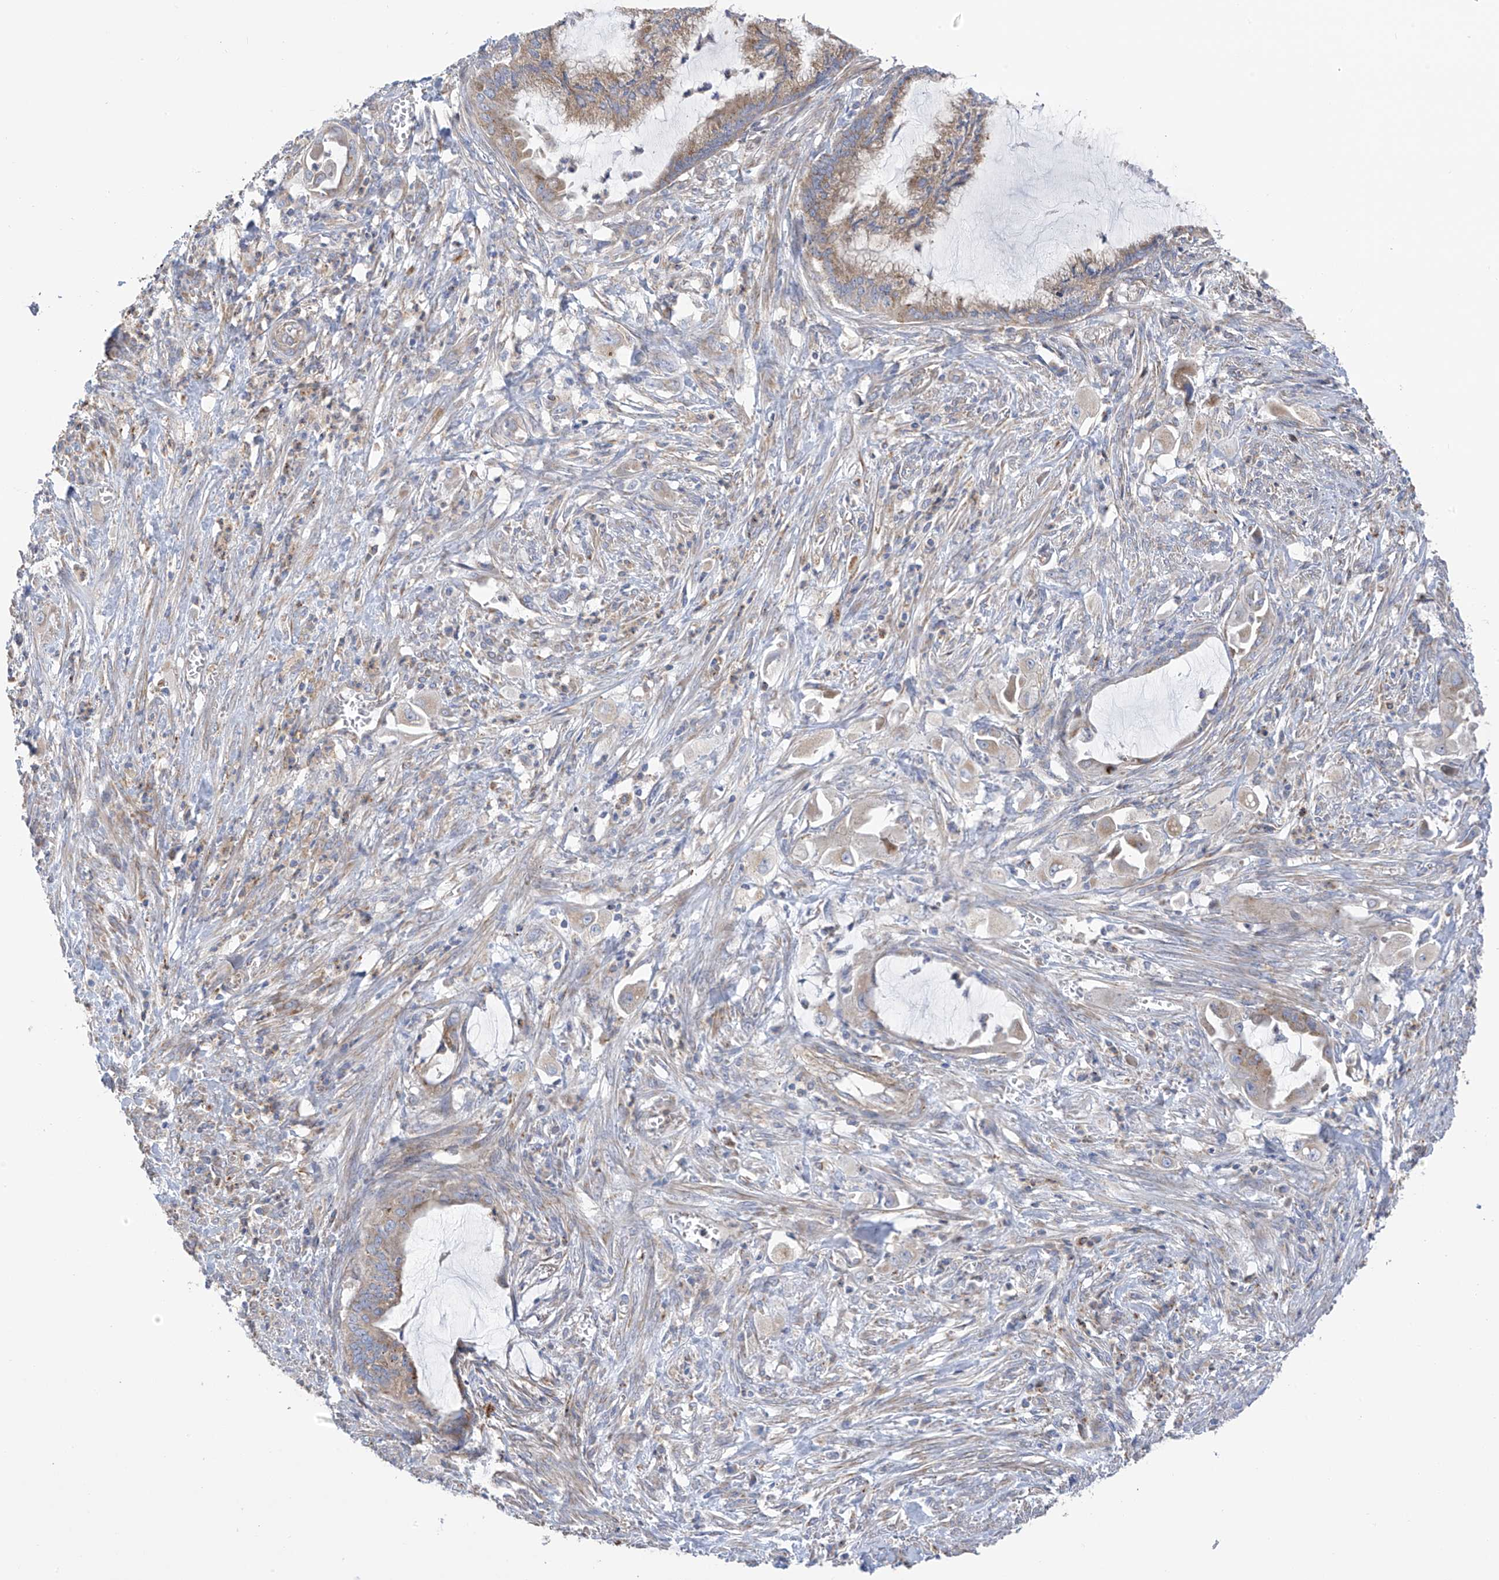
{"staining": {"intensity": "moderate", "quantity": "<25%", "location": "cytoplasmic/membranous"}, "tissue": "endometrial cancer", "cell_type": "Tumor cells", "image_type": "cancer", "snomed": [{"axis": "morphology", "description": "Adenocarcinoma, NOS"}, {"axis": "topography", "description": "Endometrium"}], "caption": "Endometrial adenocarcinoma stained with immunohistochemistry demonstrates moderate cytoplasmic/membranous staining in about <25% of tumor cells.", "gene": "ITM2B", "patient": {"sex": "female", "age": 86}}